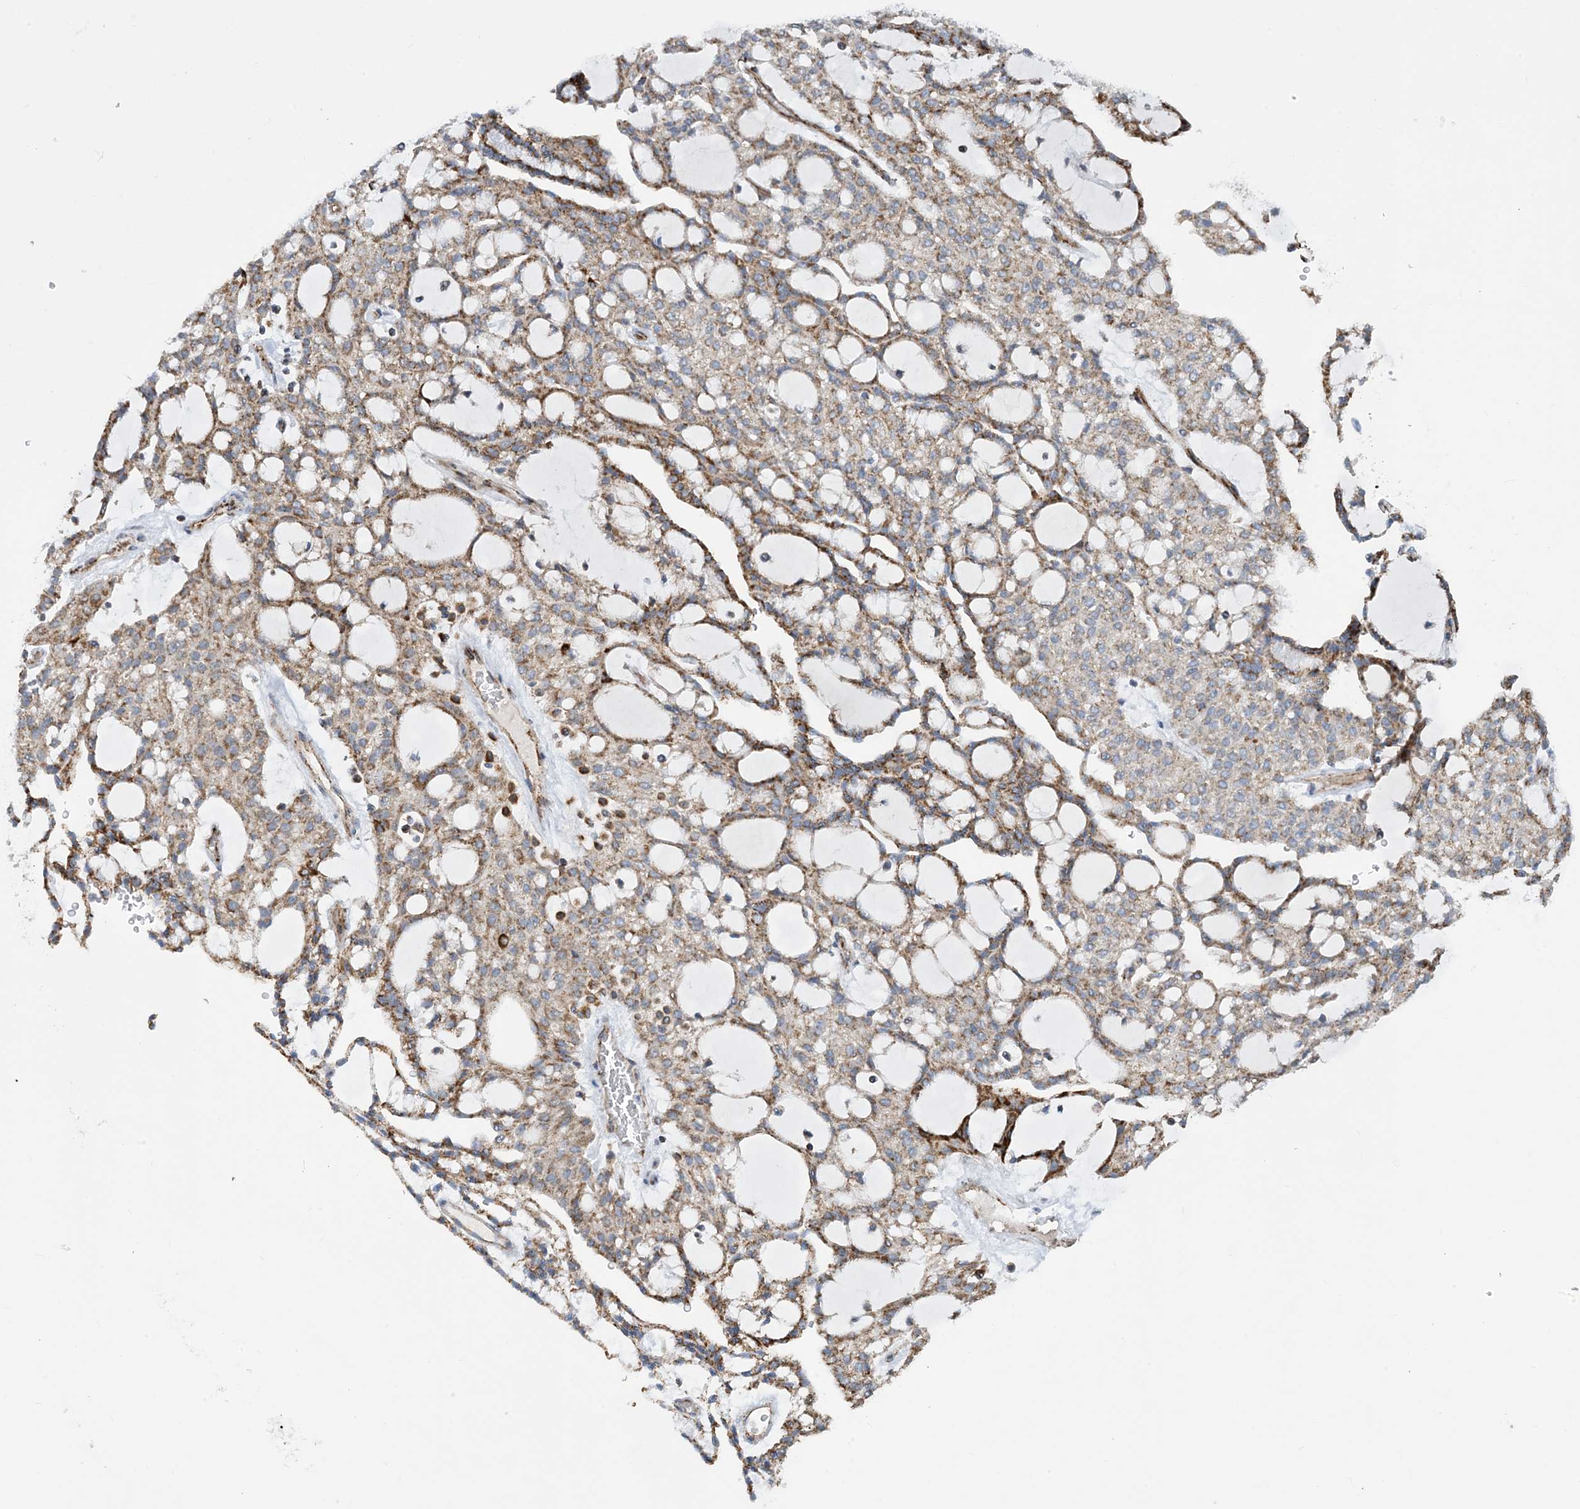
{"staining": {"intensity": "strong", "quantity": ">75%", "location": "cytoplasmic/membranous"}, "tissue": "renal cancer", "cell_type": "Tumor cells", "image_type": "cancer", "snomed": [{"axis": "morphology", "description": "Adenocarcinoma, NOS"}, {"axis": "topography", "description": "Kidney"}], "caption": "Immunohistochemical staining of human renal adenocarcinoma demonstrates high levels of strong cytoplasmic/membranous protein staining in about >75% of tumor cells.", "gene": "PCDHGA1", "patient": {"sex": "male", "age": 63}}